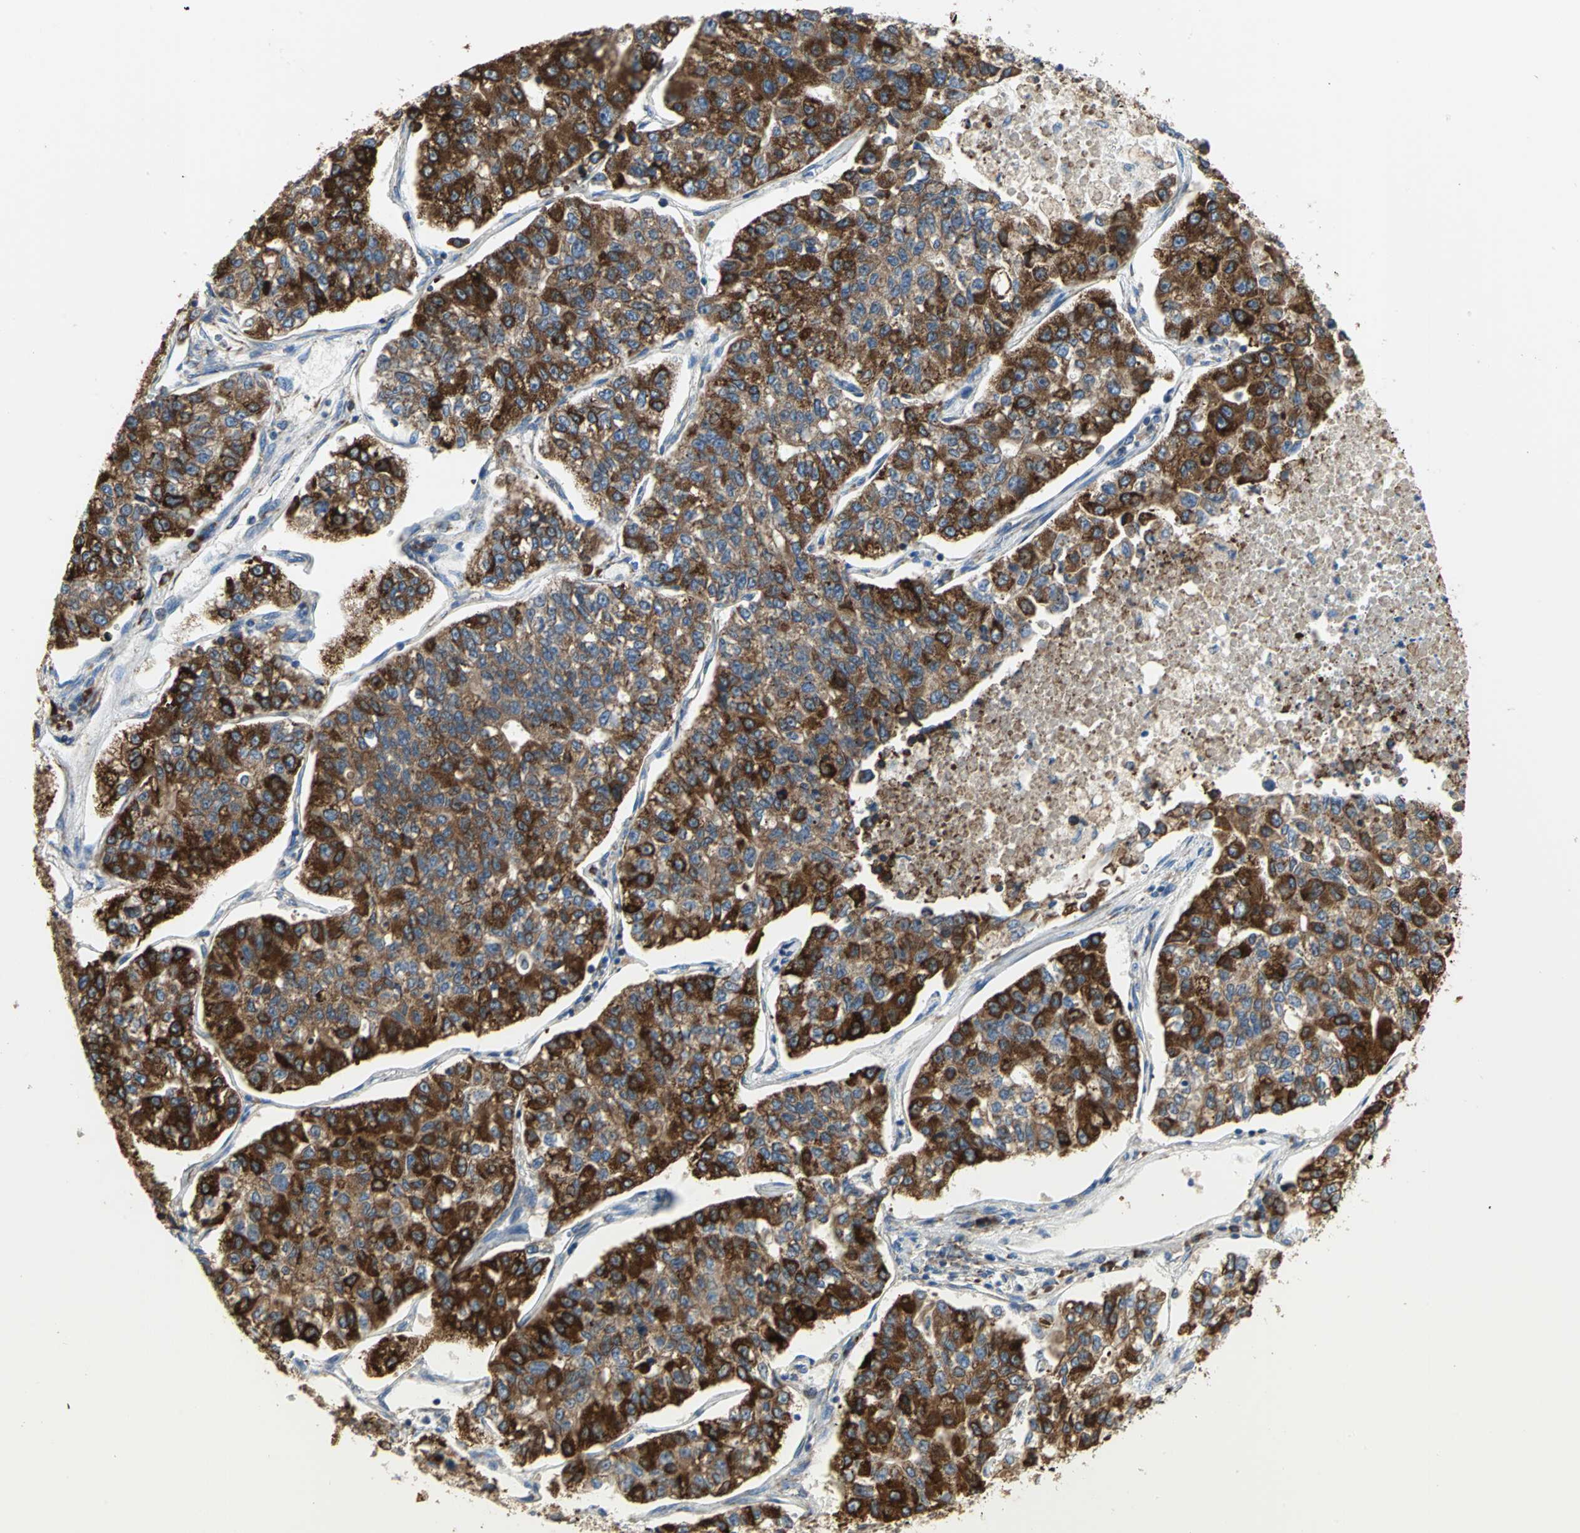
{"staining": {"intensity": "strong", "quantity": ">75%", "location": "cytoplasmic/membranous"}, "tissue": "lung cancer", "cell_type": "Tumor cells", "image_type": "cancer", "snomed": [{"axis": "morphology", "description": "Adenocarcinoma, NOS"}, {"axis": "topography", "description": "Lung"}], "caption": "IHC of lung adenocarcinoma demonstrates high levels of strong cytoplasmic/membranous staining in approximately >75% of tumor cells.", "gene": "TULP4", "patient": {"sex": "male", "age": 49}}